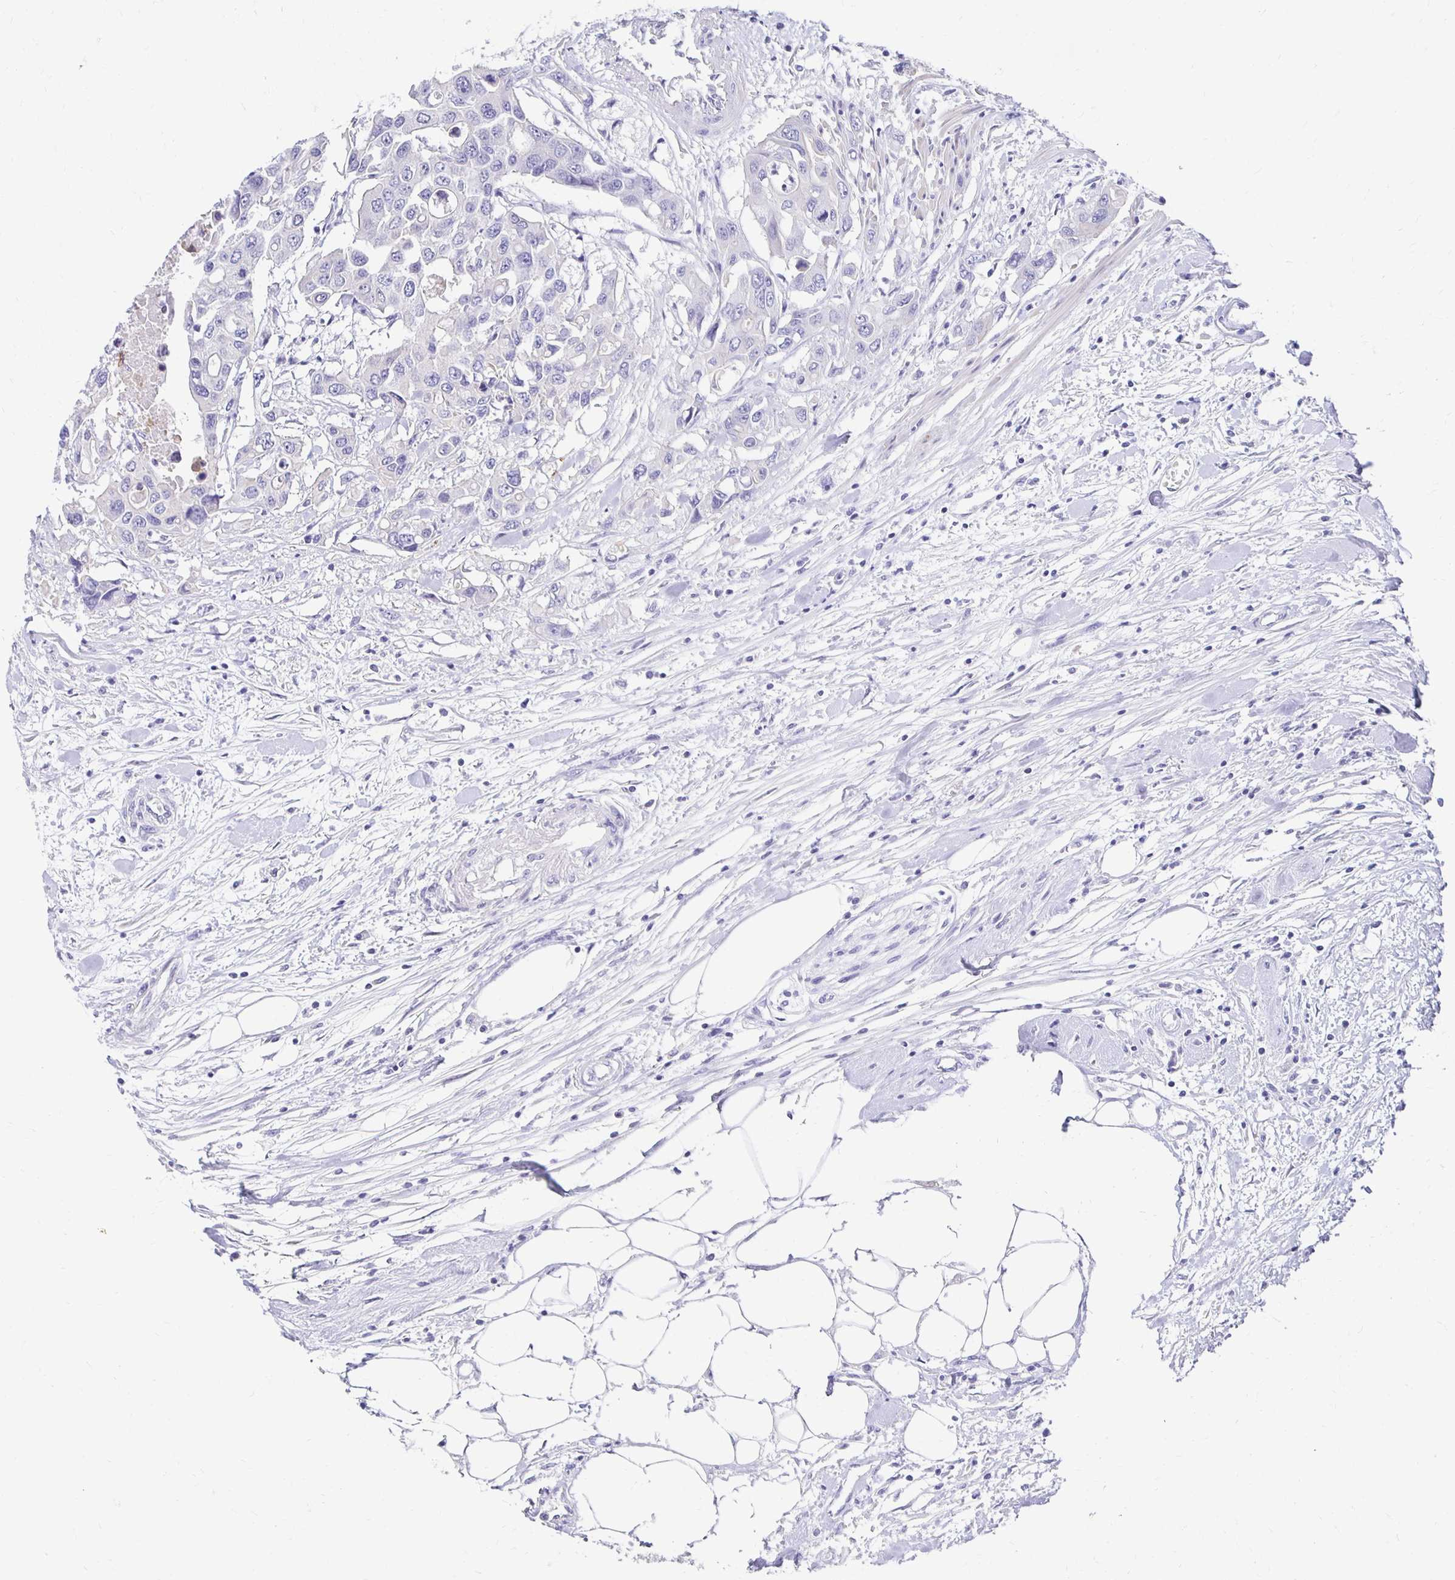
{"staining": {"intensity": "negative", "quantity": "none", "location": "none"}, "tissue": "colorectal cancer", "cell_type": "Tumor cells", "image_type": "cancer", "snomed": [{"axis": "morphology", "description": "Adenocarcinoma, NOS"}, {"axis": "topography", "description": "Colon"}], "caption": "Adenocarcinoma (colorectal) was stained to show a protein in brown. There is no significant positivity in tumor cells. (DAB (3,3'-diaminobenzidine) immunohistochemistry visualized using brightfield microscopy, high magnification).", "gene": "AKAP6", "patient": {"sex": "male", "age": 77}}